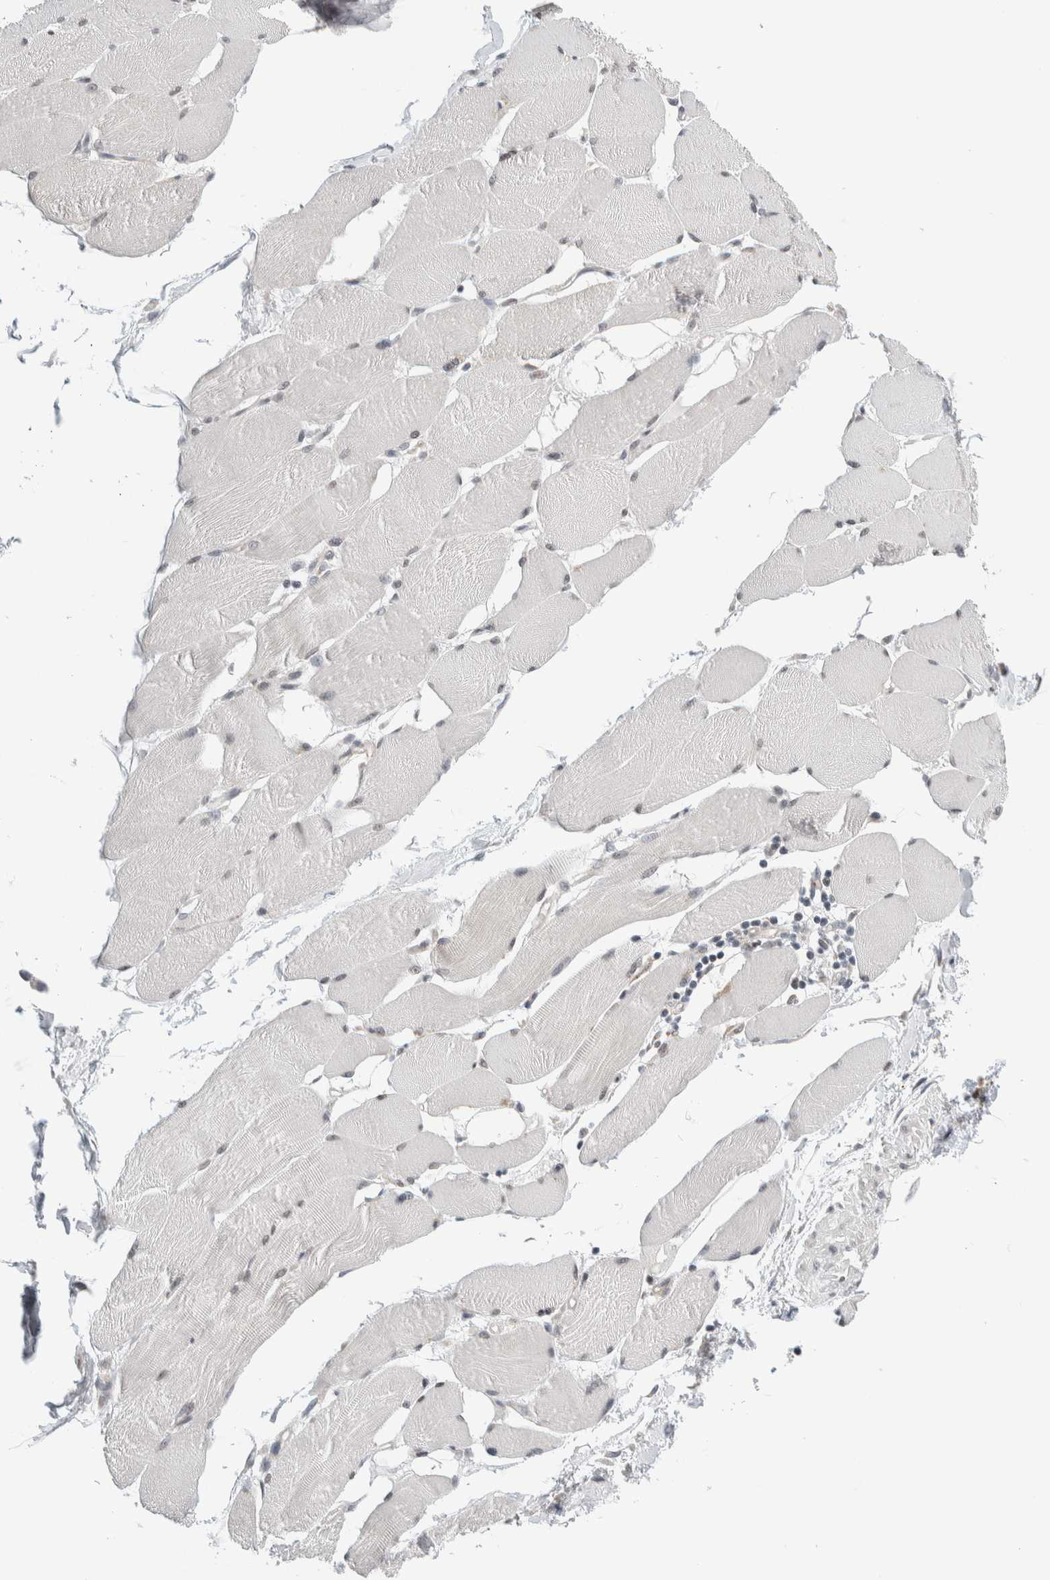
{"staining": {"intensity": "negative", "quantity": "none", "location": "none"}, "tissue": "skeletal muscle", "cell_type": "Myocytes", "image_type": "normal", "snomed": [{"axis": "morphology", "description": "Normal tissue, NOS"}, {"axis": "topography", "description": "Skin"}, {"axis": "topography", "description": "Skeletal muscle"}], "caption": "This is an IHC micrograph of unremarkable human skeletal muscle. There is no expression in myocytes.", "gene": "NEUROD1", "patient": {"sex": "male", "age": 83}}